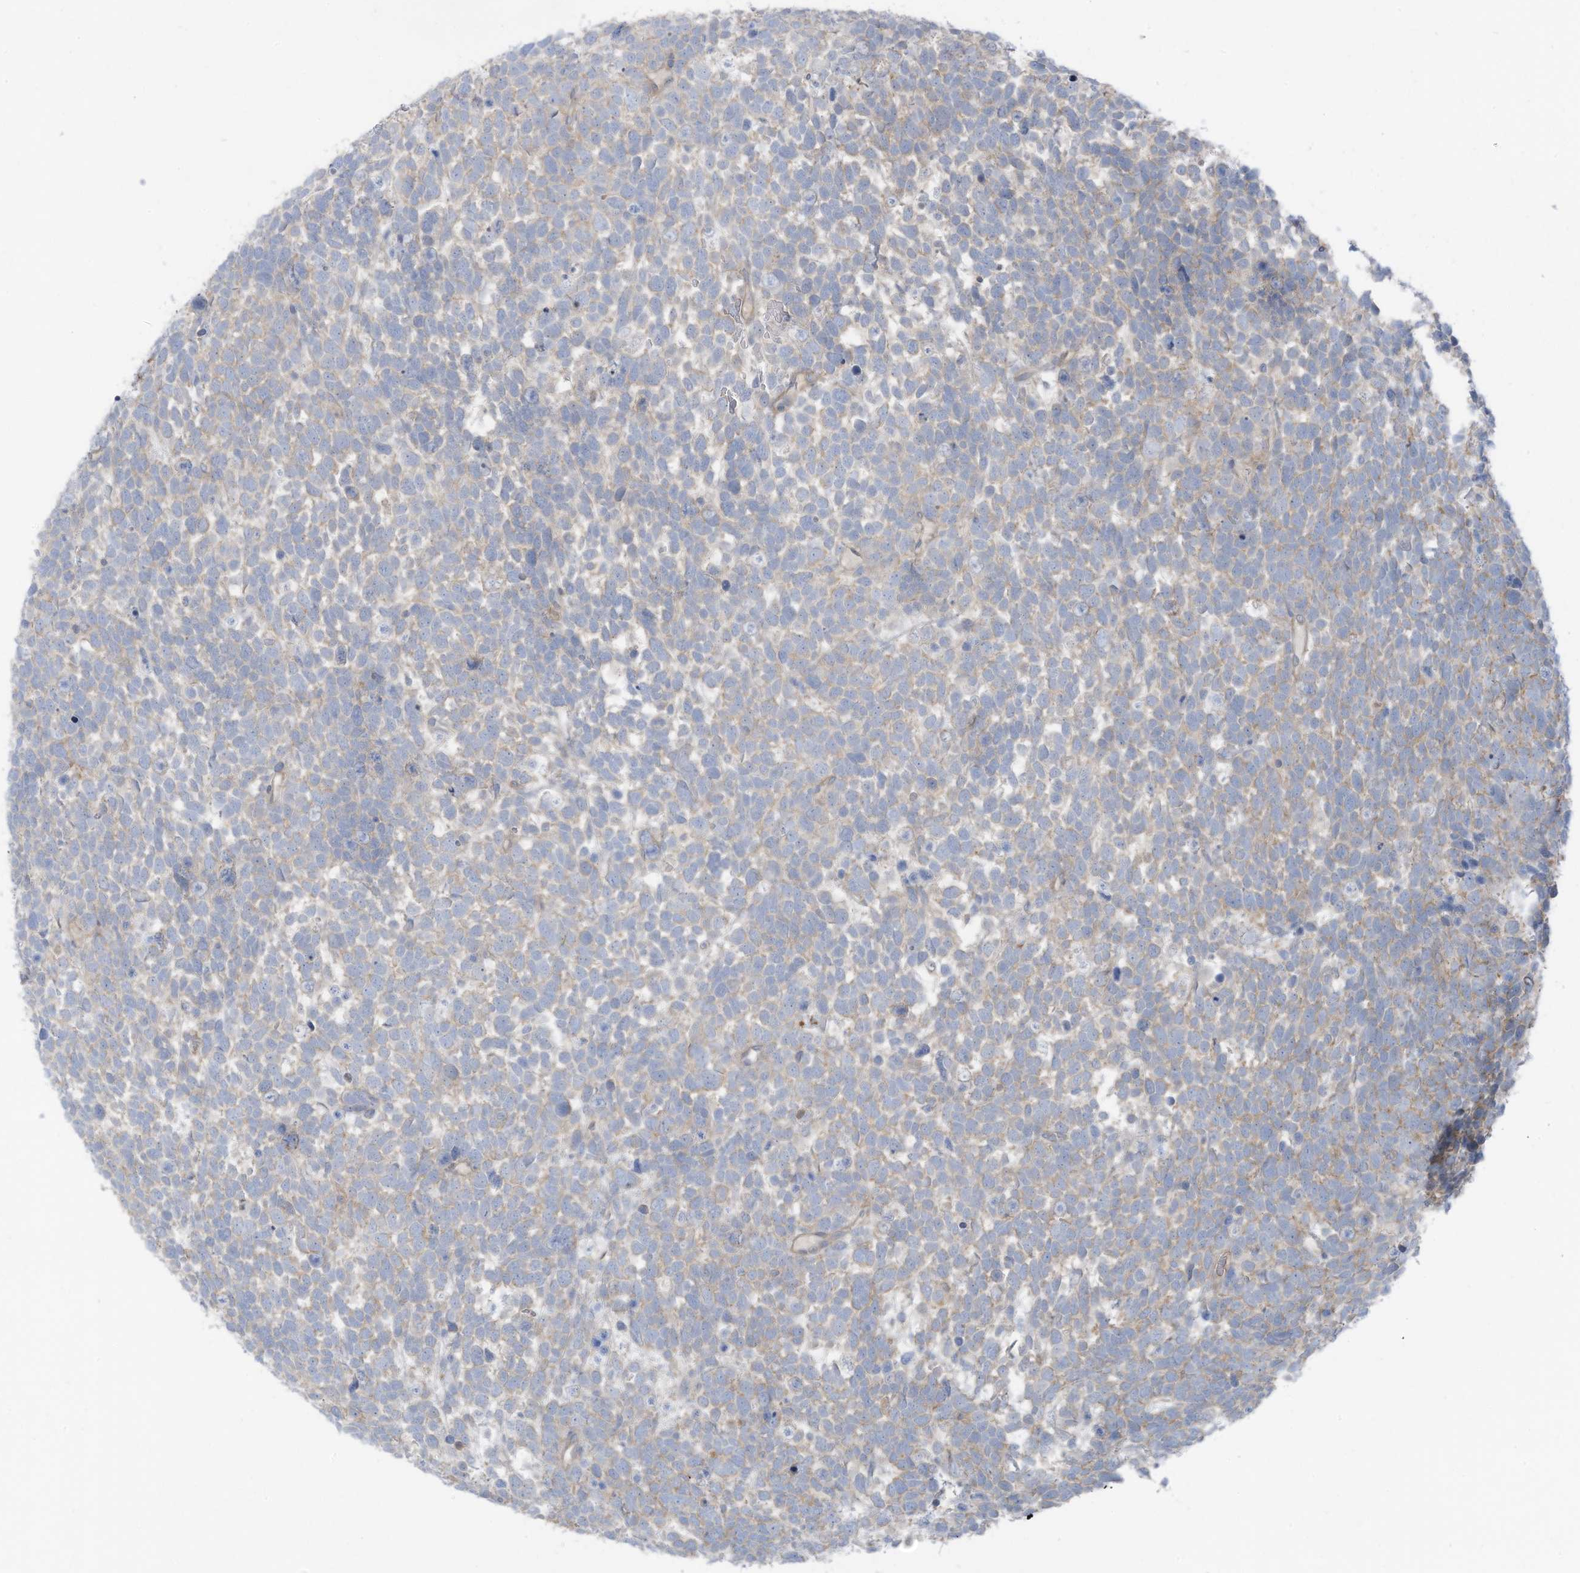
{"staining": {"intensity": "weak", "quantity": "25%-75%", "location": "cytoplasmic/membranous"}, "tissue": "urothelial cancer", "cell_type": "Tumor cells", "image_type": "cancer", "snomed": [{"axis": "morphology", "description": "Urothelial carcinoma, High grade"}, {"axis": "topography", "description": "Urinary bladder"}], "caption": "This micrograph shows IHC staining of human high-grade urothelial carcinoma, with low weak cytoplasmic/membranous expression in about 25%-75% of tumor cells.", "gene": "ZNF846", "patient": {"sex": "female", "age": 82}}